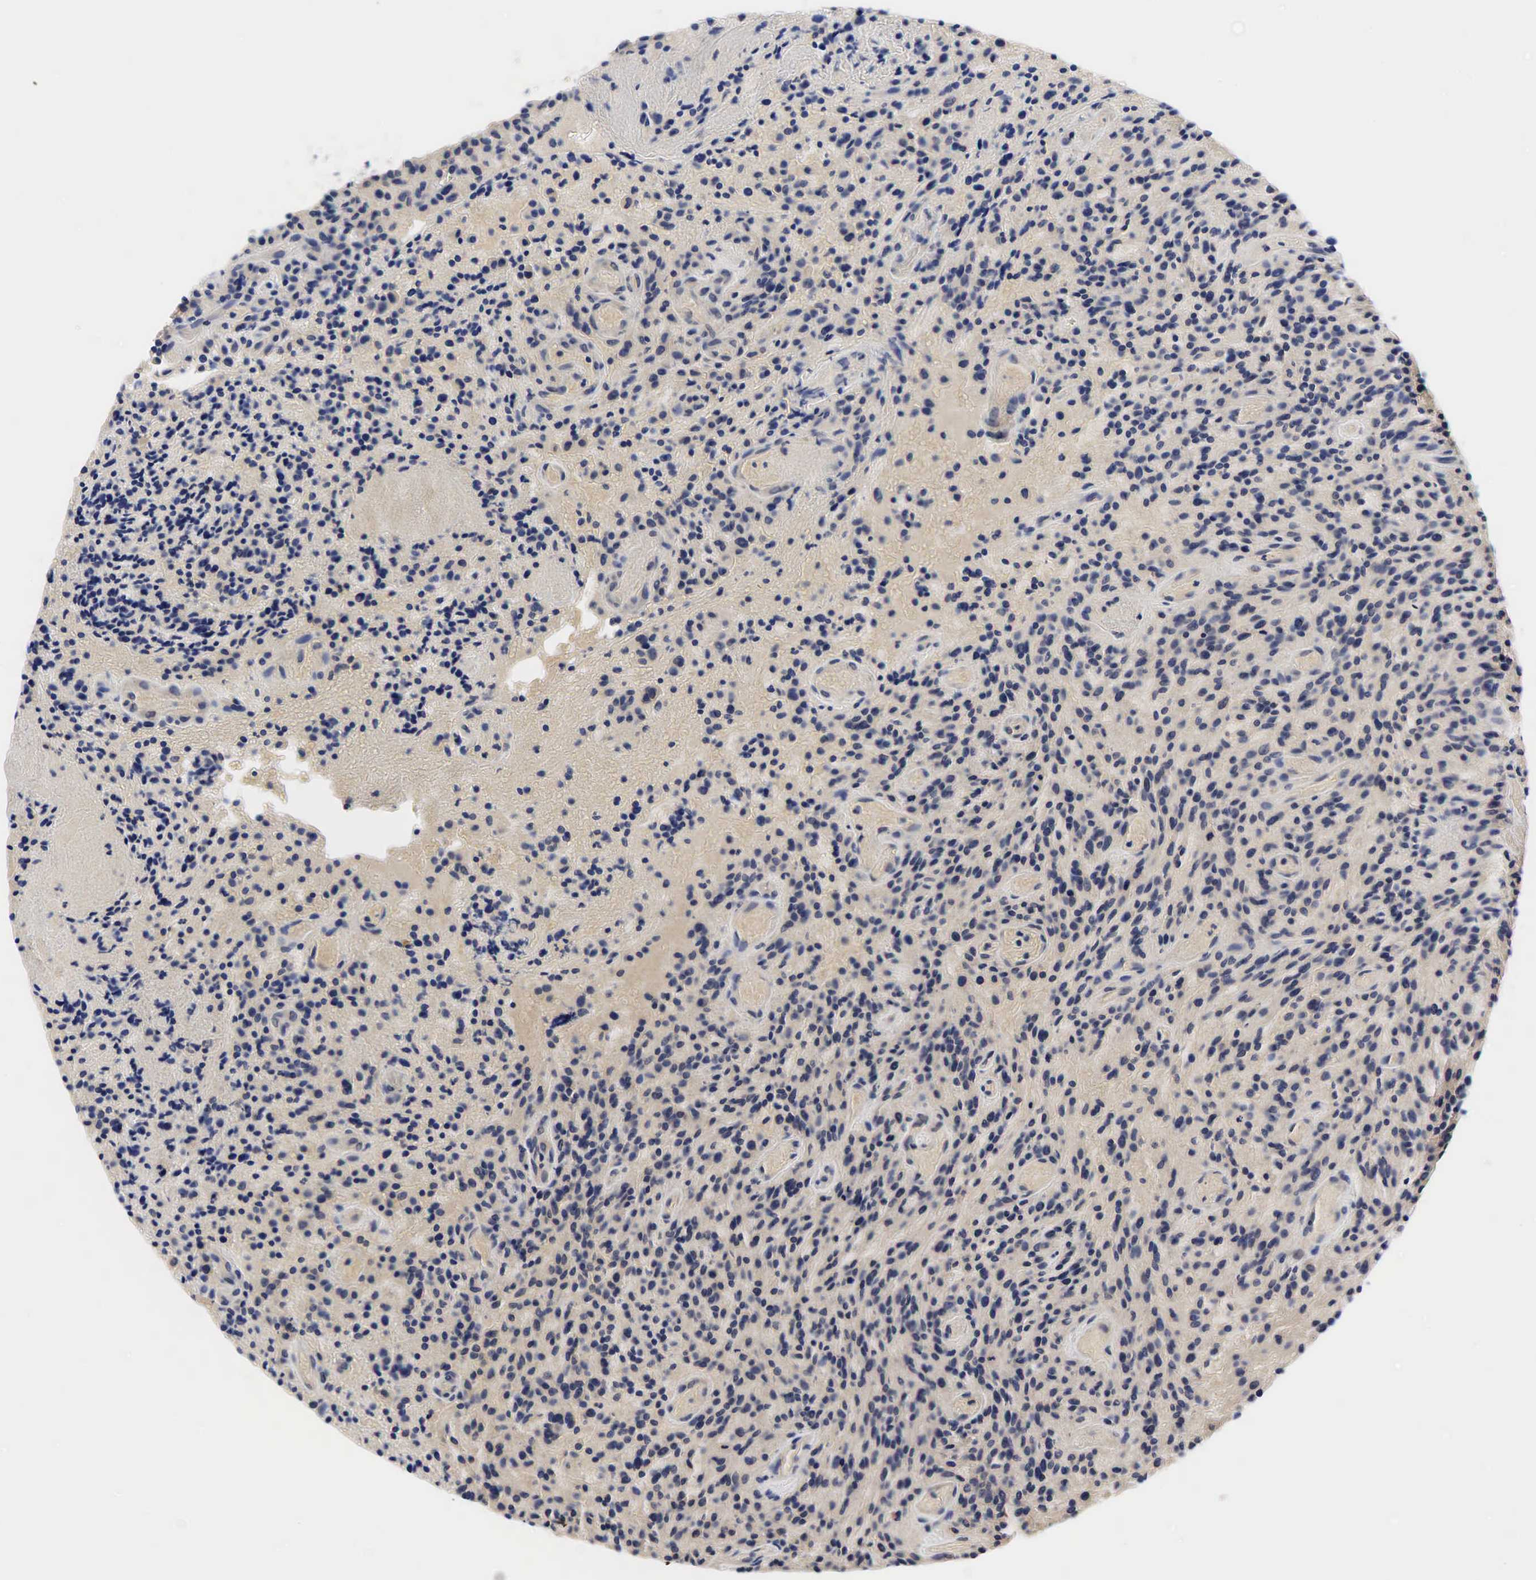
{"staining": {"intensity": "negative", "quantity": "none", "location": "none"}, "tissue": "glioma", "cell_type": "Tumor cells", "image_type": "cancer", "snomed": [{"axis": "morphology", "description": "Glioma, malignant, High grade"}, {"axis": "topography", "description": "Brain"}], "caption": "IHC of human malignant glioma (high-grade) reveals no staining in tumor cells.", "gene": "CCND1", "patient": {"sex": "female", "age": 13}}